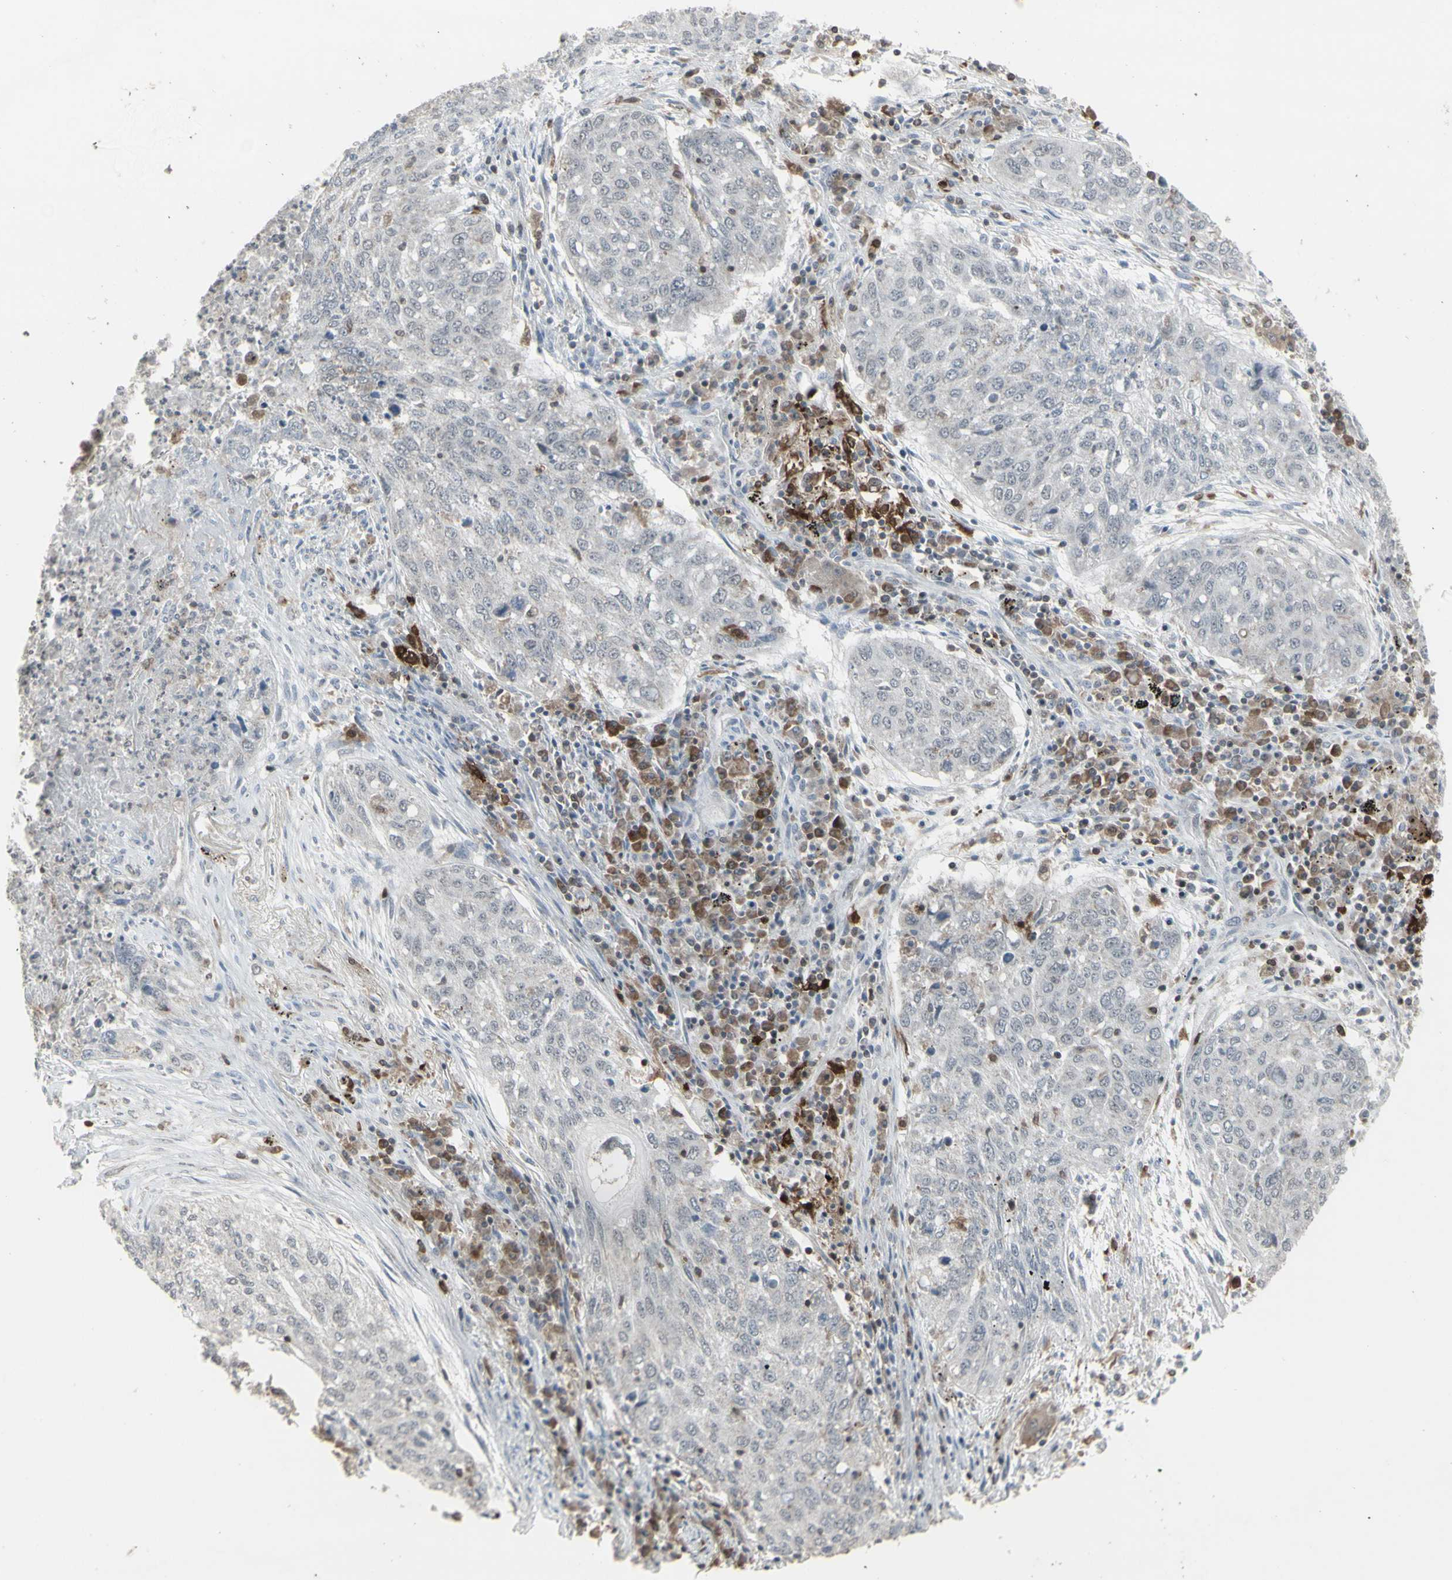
{"staining": {"intensity": "negative", "quantity": "none", "location": "none"}, "tissue": "lung cancer", "cell_type": "Tumor cells", "image_type": "cancer", "snomed": [{"axis": "morphology", "description": "Squamous cell carcinoma, NOS"}, {"axis": "topography", "description": "Lung"}], "caption": "Lung squamous cell carcinoma stained for a protein using immunohistochemistry shows no expression tumor cells.", "gene": "SAMSN1", "patient": {"sex": "female", "age": 63}}